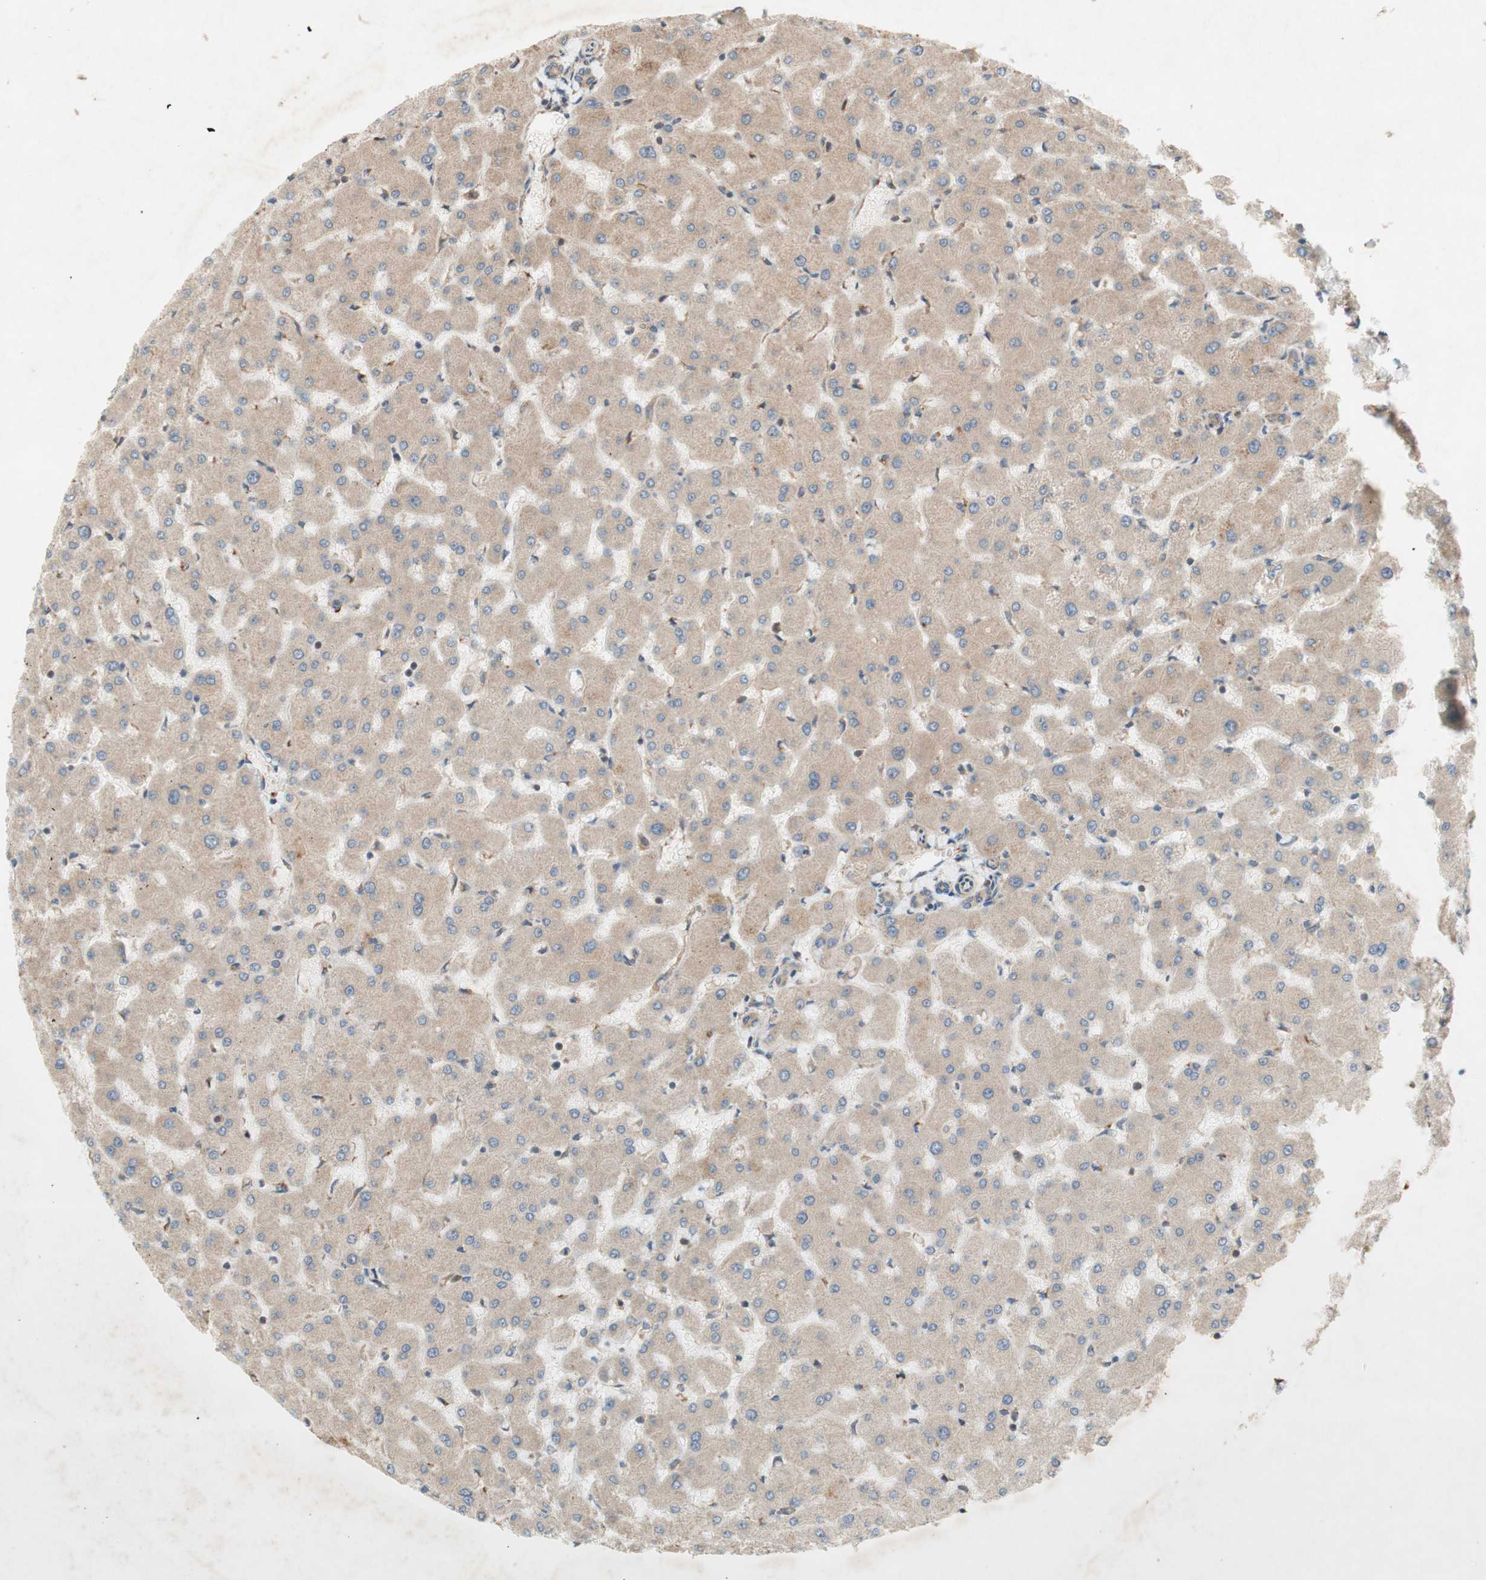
{"staining": {"intensity": "moderate", "quantity": ">75%", "location": "cytoplasmic/membranous"}, "tissue": "liver", "cell_type": "Cholangiocytes", "image_type": "normal", "snomed": [{"axis": "morphology", "description": "Normal tissue, NOS"}, {"axis": "topography", "description": "Liver"}], "caption": "Brown immunohistochemical staining in normal liver demonstrates moderate cytoplasmic/membranous expression in approximately >75% of cholangiocytes. The staining was performed using DAB to visualize the protein expression in brown, while the nuclei were stained in blue with hematoxylin (Magnification: 20x).", "gene": "SOCS2", "patient": {"sex": "female", "age": 63}}